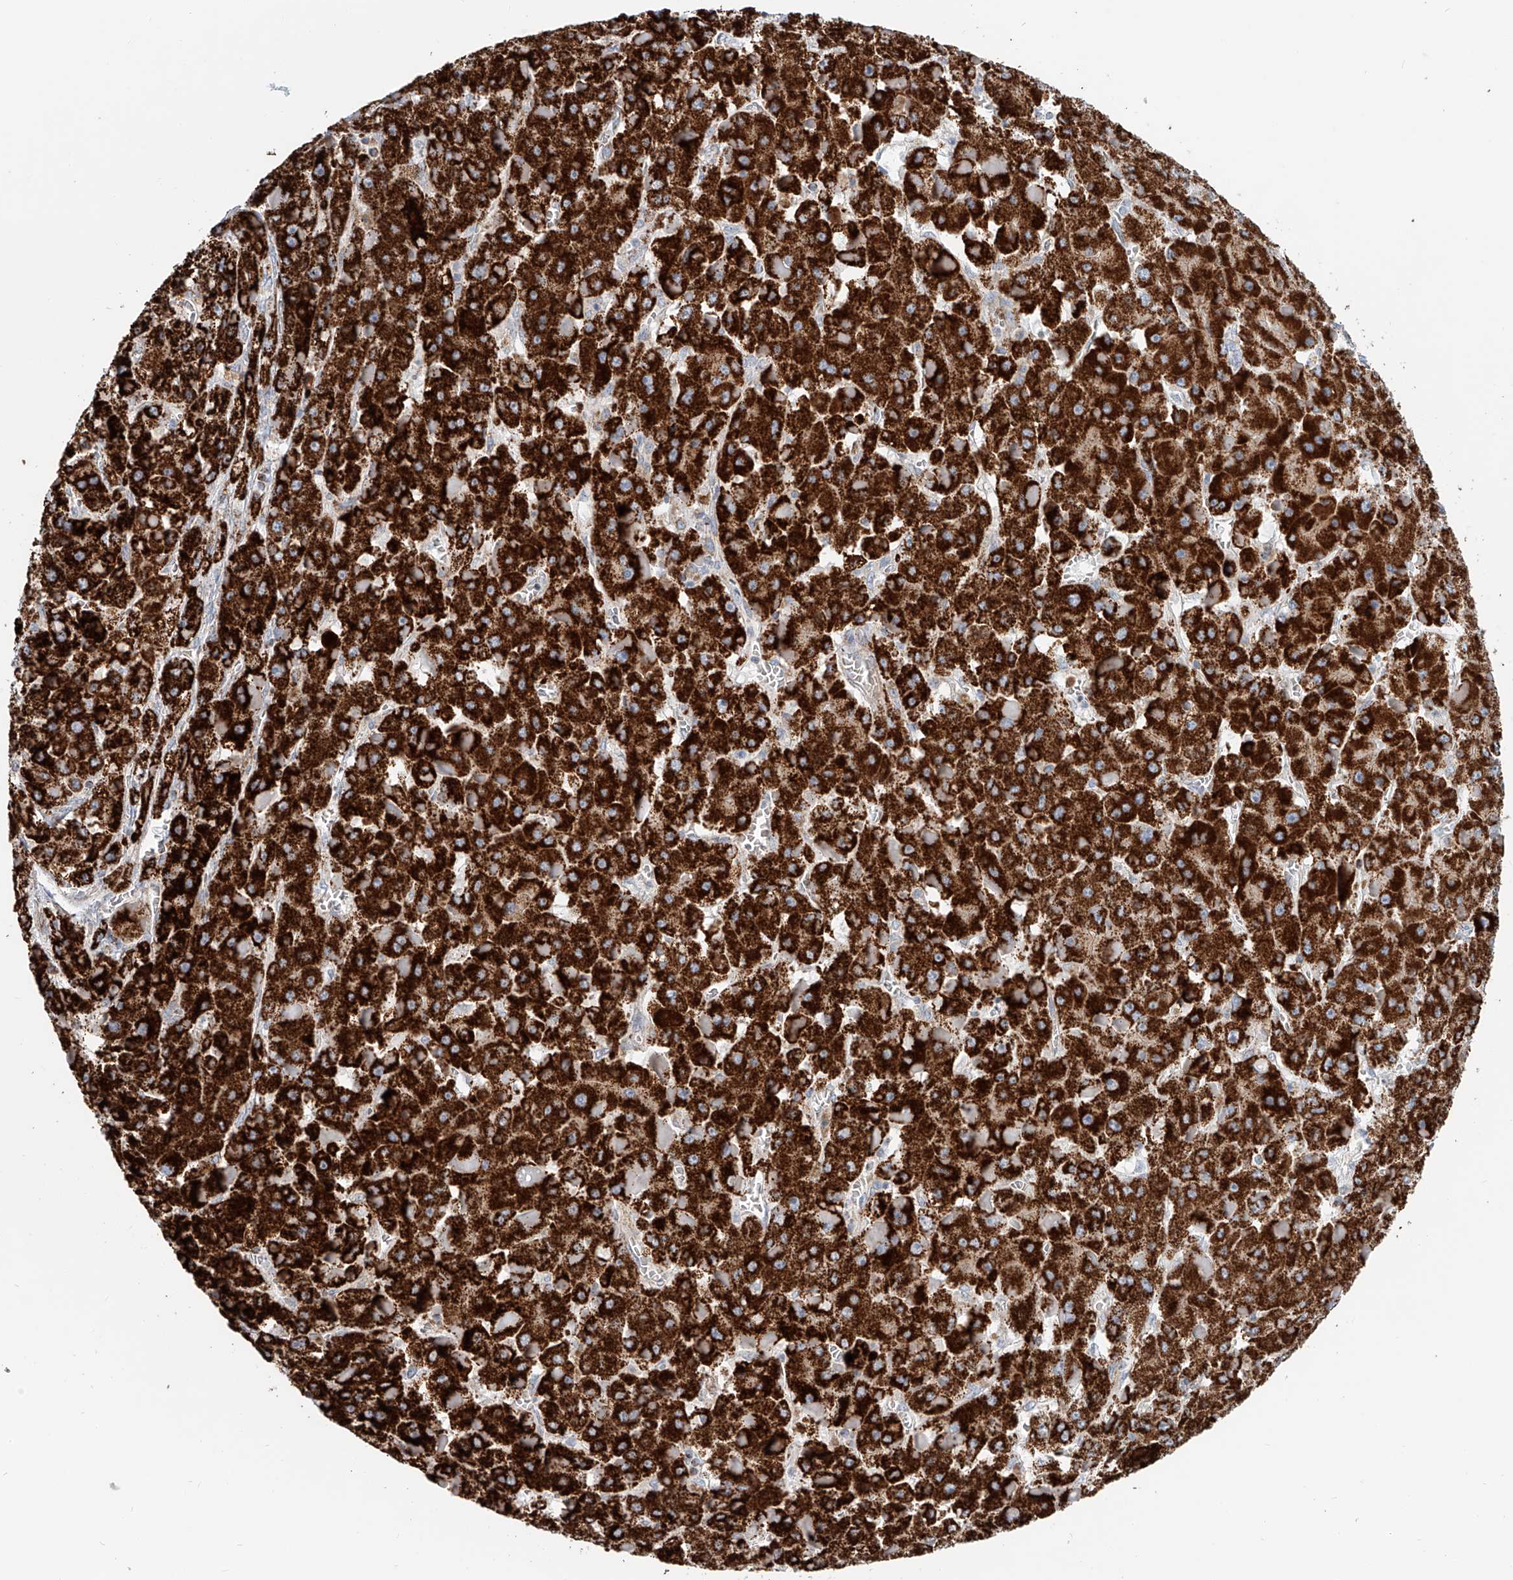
{"staining": {"intensity": "strong", "quantity": ">75%", "location": "cytoplasmic/membranous"}, "tissue": "liver cancer", "cell_type": "Tumor cells", "image_type": "cancer", "snomed": [{"axis": "morphology", "description": "Carcinoma, Hepatocellular, NOS"}, {"axis": "topography", "description": "Liver"}], "caption": "High-power microscopy captured an immunohistochemistry (IHC) micrograph of hepatocellular carcinoma (liver), revealing strong cytoplasmic/membranous positivity in approximately >75% of tumor cells. (brown staining indicates protein expression, while blue staining denotes nuclei).", "gene": "CARD10", "patient": {"sex": "female", "age": 73}}